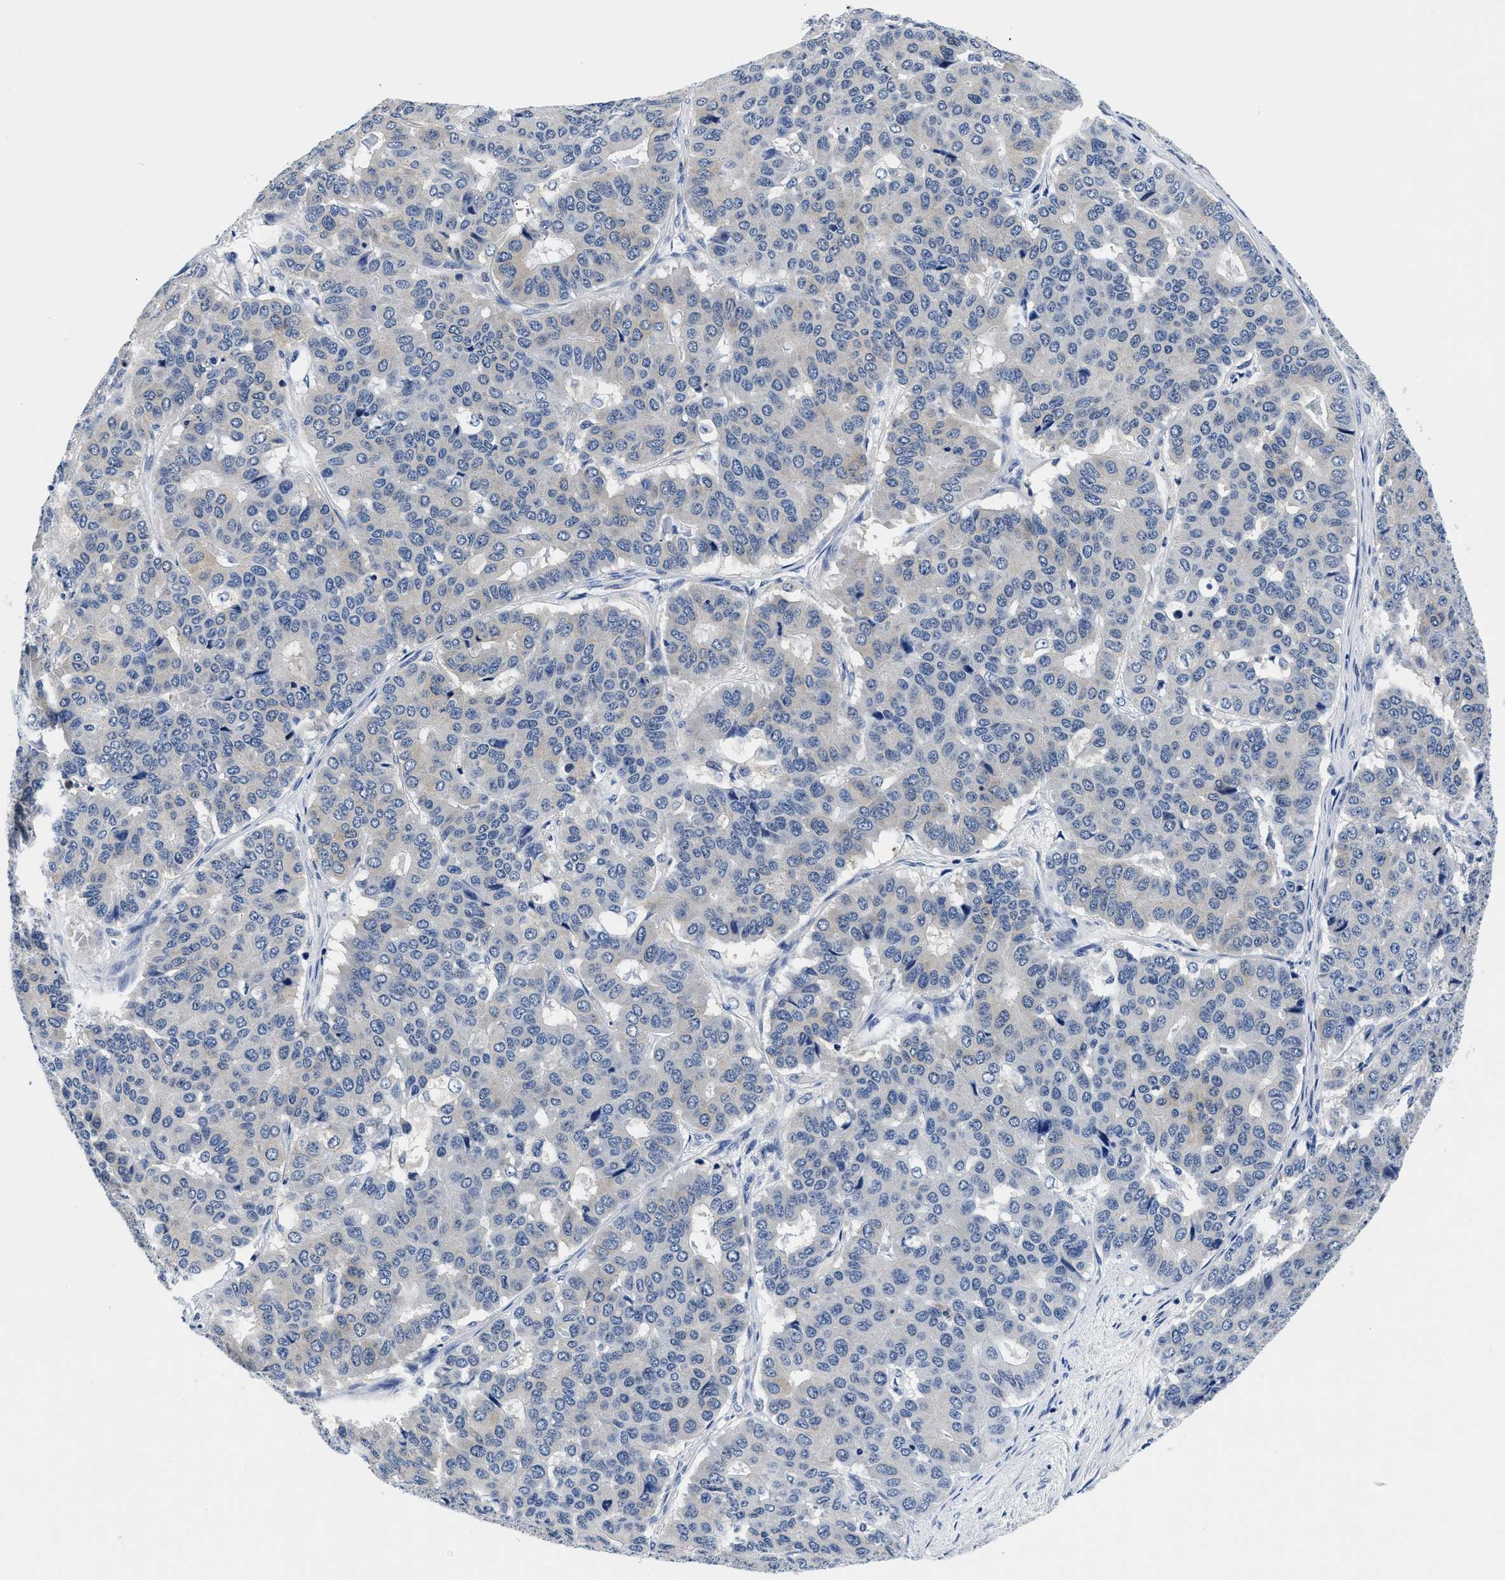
{"staining": {"intensity": "negative", "quantity": "none", "location": "none"}, "tissue": "pancreatic cancer", "cell_type": "Tumor cells", "image_type": "cancer", "snomed": [{"axis": "morphology", "description": "Adenocarcinoma, NOS"}, {"axis": "topography", "description": "Pancreas"}], "caption": "High power microscopy photomicrograph of an immunohistochemistry histopathology image of adenocarcinoma (pancreatic), revealing no significant positivity in tumor cells.", "gene": "MEA1", "patient": {"sex": "male", "age": 50}}